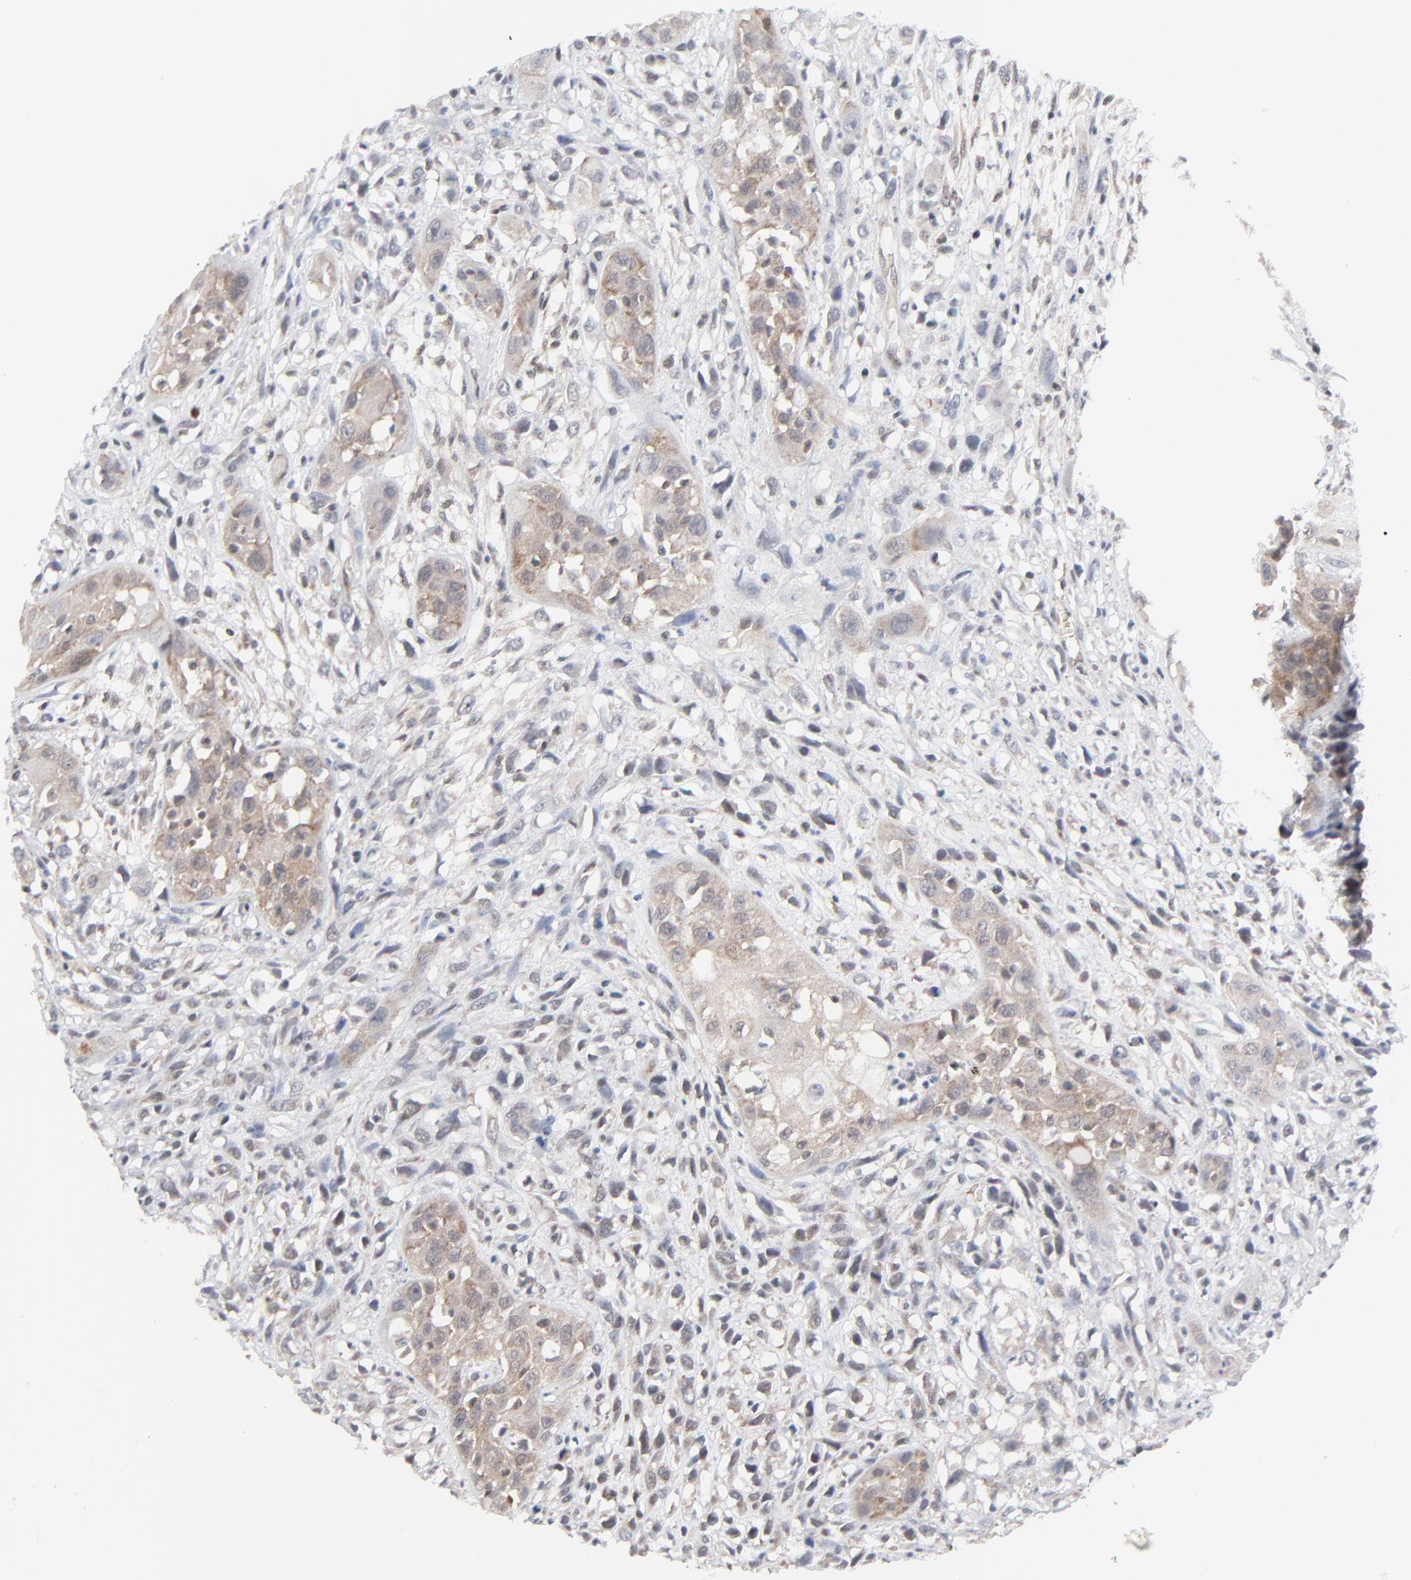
{"staining": {"intensity": "weak", "quantity": ">75%", "location": "cytoplasmic/membranous"}, "tissue": "head and neck cancer", "cell_type": "Tumor cells", "image_type": "cancer", "snomed": [{"axis": "morphology", "description": "Necrosis, NOS"}, {"axis": "morphology", "description": "Neoplasm, malignant, NOS"}, {"axis": "topography", "description": "Salivary gland"}, {"axis": "topography", "description": "Head-Neck"}], "caption": "IHC histopathology image of neoplastic tissue: human malignant neoplasm (head and neck) stained using IHC displays low levels of weak protein expression localized specifically in the cytoplasmic/membranous of tumor cells, appearing as a cytoplasmic/membranous brown color.", "gene": "RPS6KB1", "patient": {"sex": "male", "age": 43}}